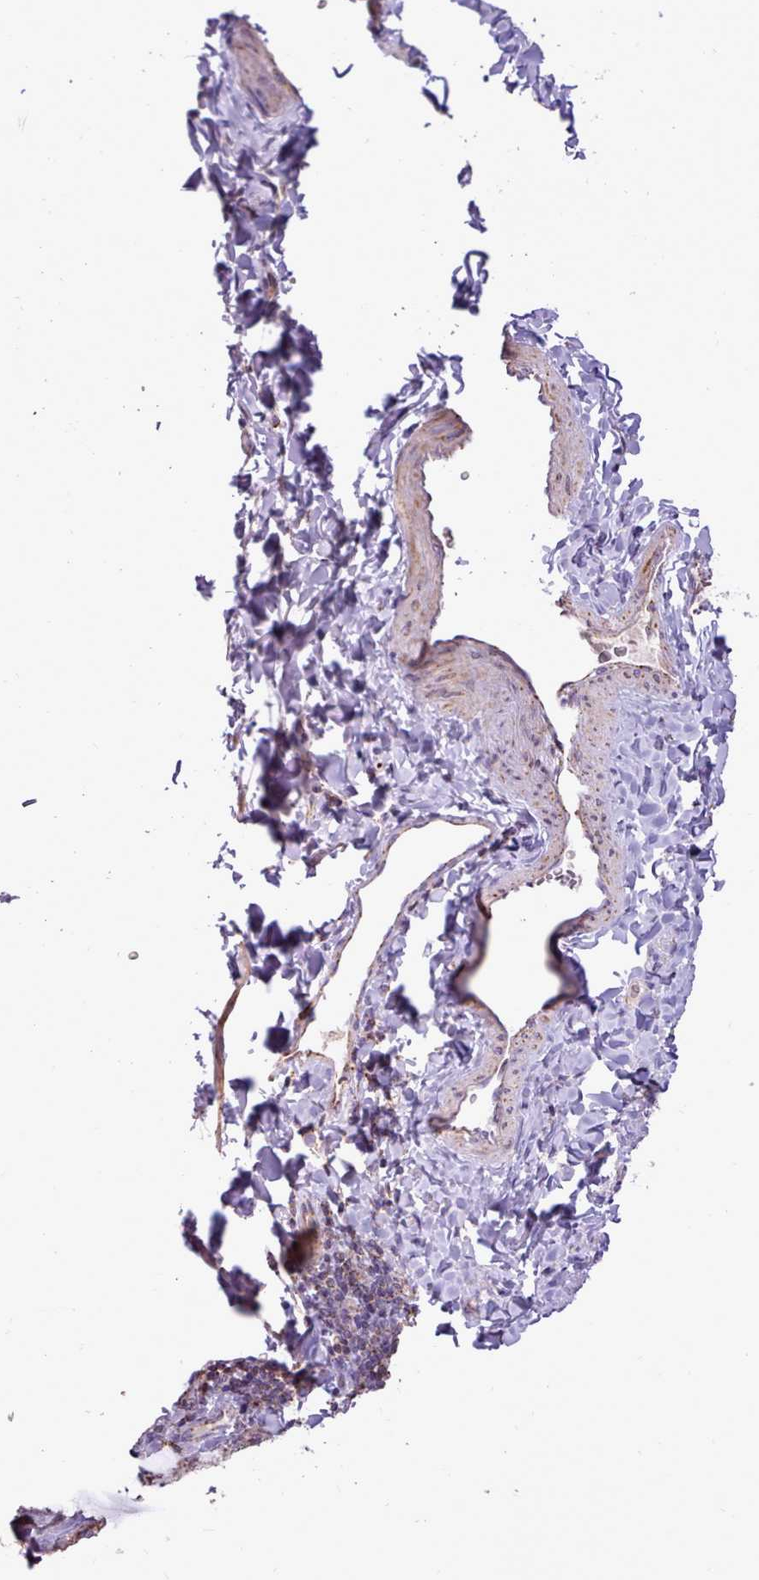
{"staining": {"intensity": "strong", "quantity": ">75%", "location": "cytoplasmic/membranous"}, "tissue": "thyroid gland", "cell_type": "Glandular cells", "image_type": "normal", "snomed": [{"axis": "morphology", "description": "Normal tissue, NOS"}, {"axis": "topography", "description": "Thyroid gland"}], "caption": "DAB immunohistochemical staining of normal thyroid gland displays strong cytoplasmic/membranous protein expression in approximately >75% of glandular cells. The protein of interest is shown in brown color, while the nuclei are stained blue.", "gene": "LIN7C", "patient": {"sex": "female", "age": 31}}